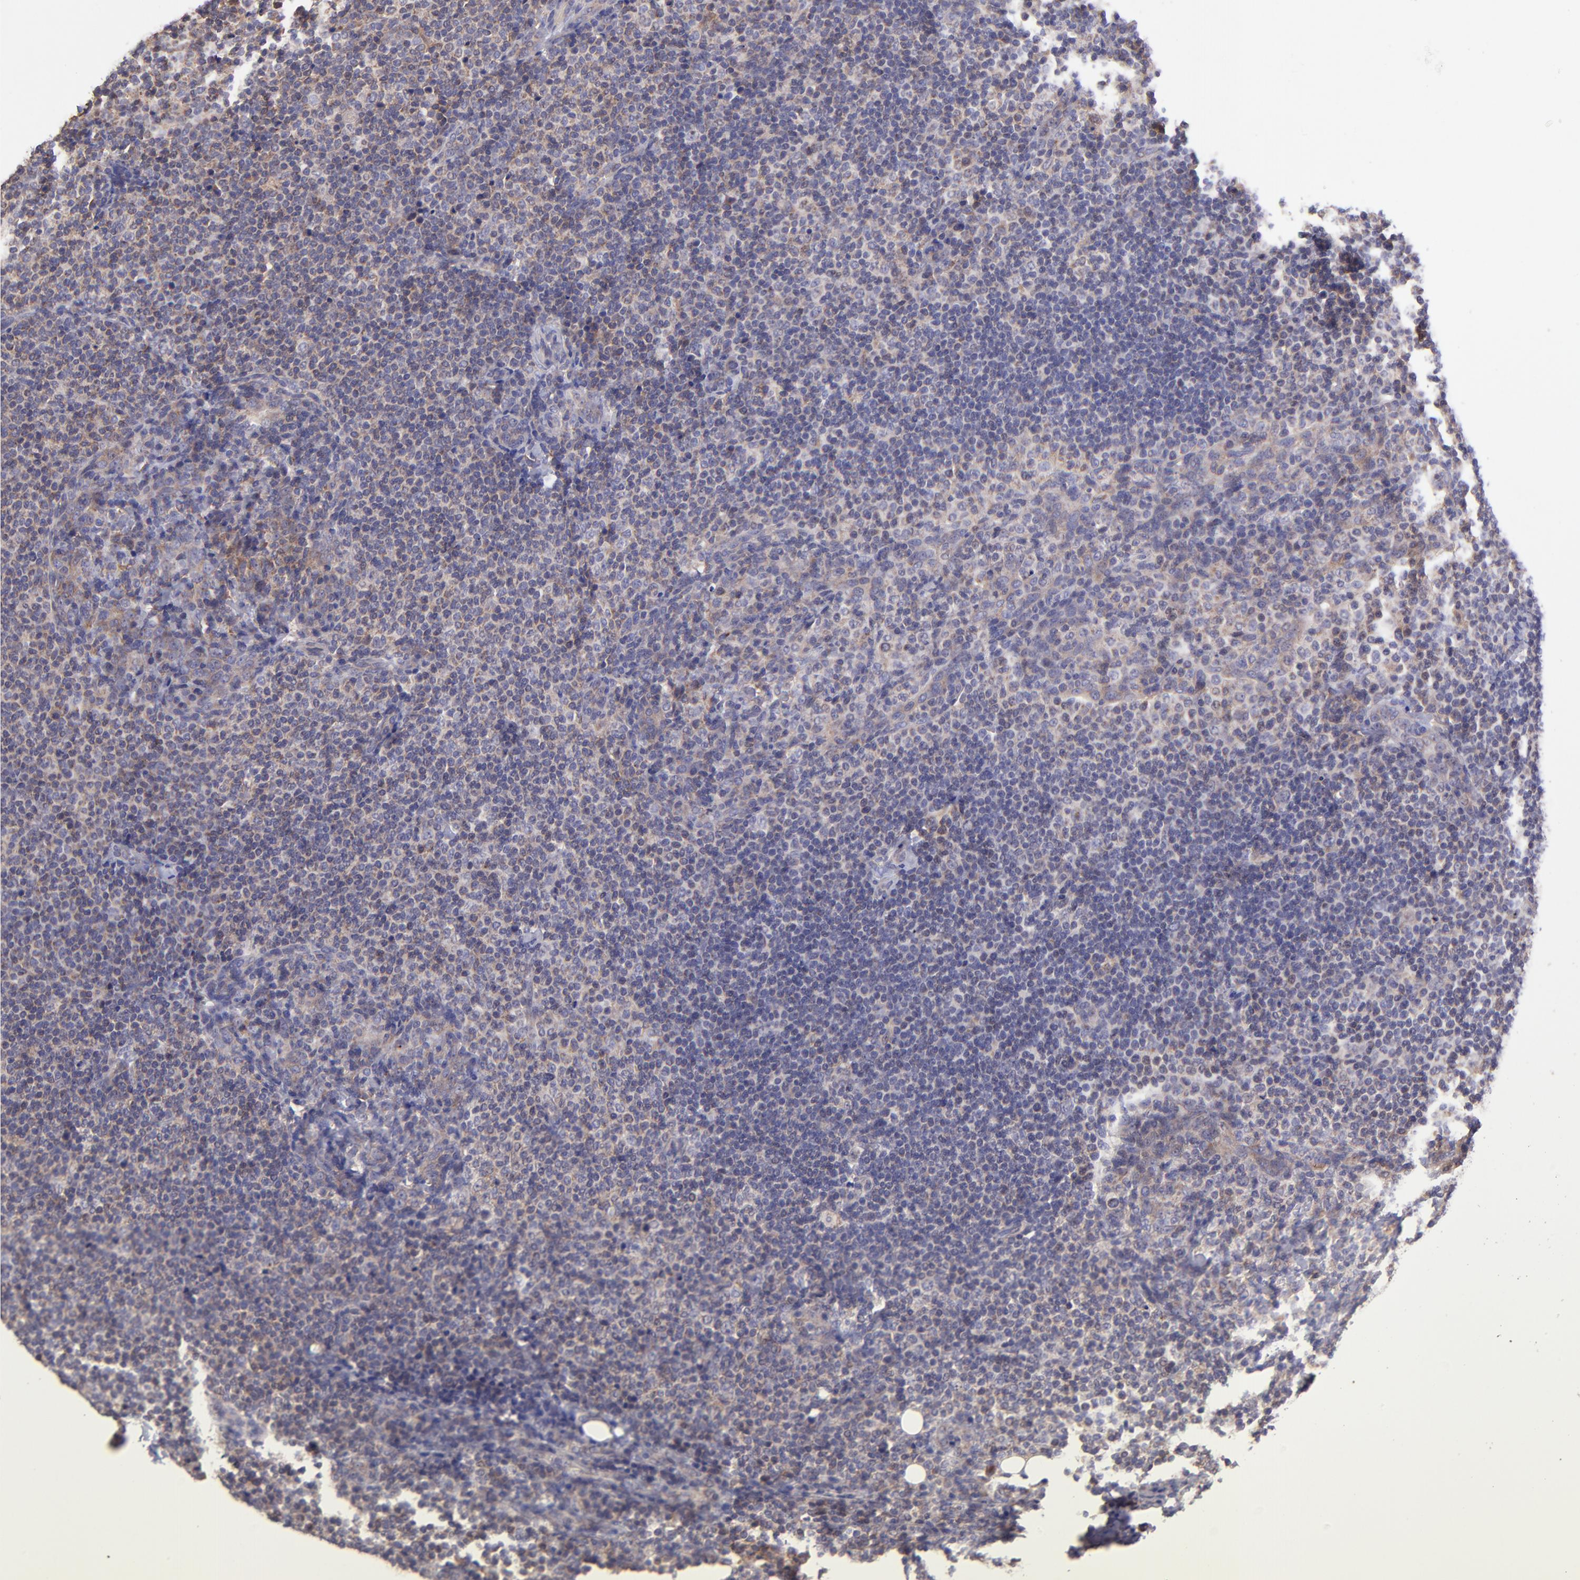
{"staining": {"intensity": "weak", "quantity": "25%-75%", "location": "cytoplasmic/membranous"}, "tissue": "lymph node", "cell_type": "Germinal center cells", "image_type": "normal", "snomed": [{"axis": "morphology", "description": "Normal tissue, NOS"}, {"axis": "morphology", "description": "Uncertain malignant potential"}, {"axis": "topography", "description": "Lymph node"}, {"axis": "topography", "description": "Salivary gland, NOS"}], "caption": "Protein staining shows weak cytoplasmic/membranous staining in about 25%-75% of germinal center cells in benign lymph node.", "gene": "NSF", "patient": {"sex": "female", "age": 51}}